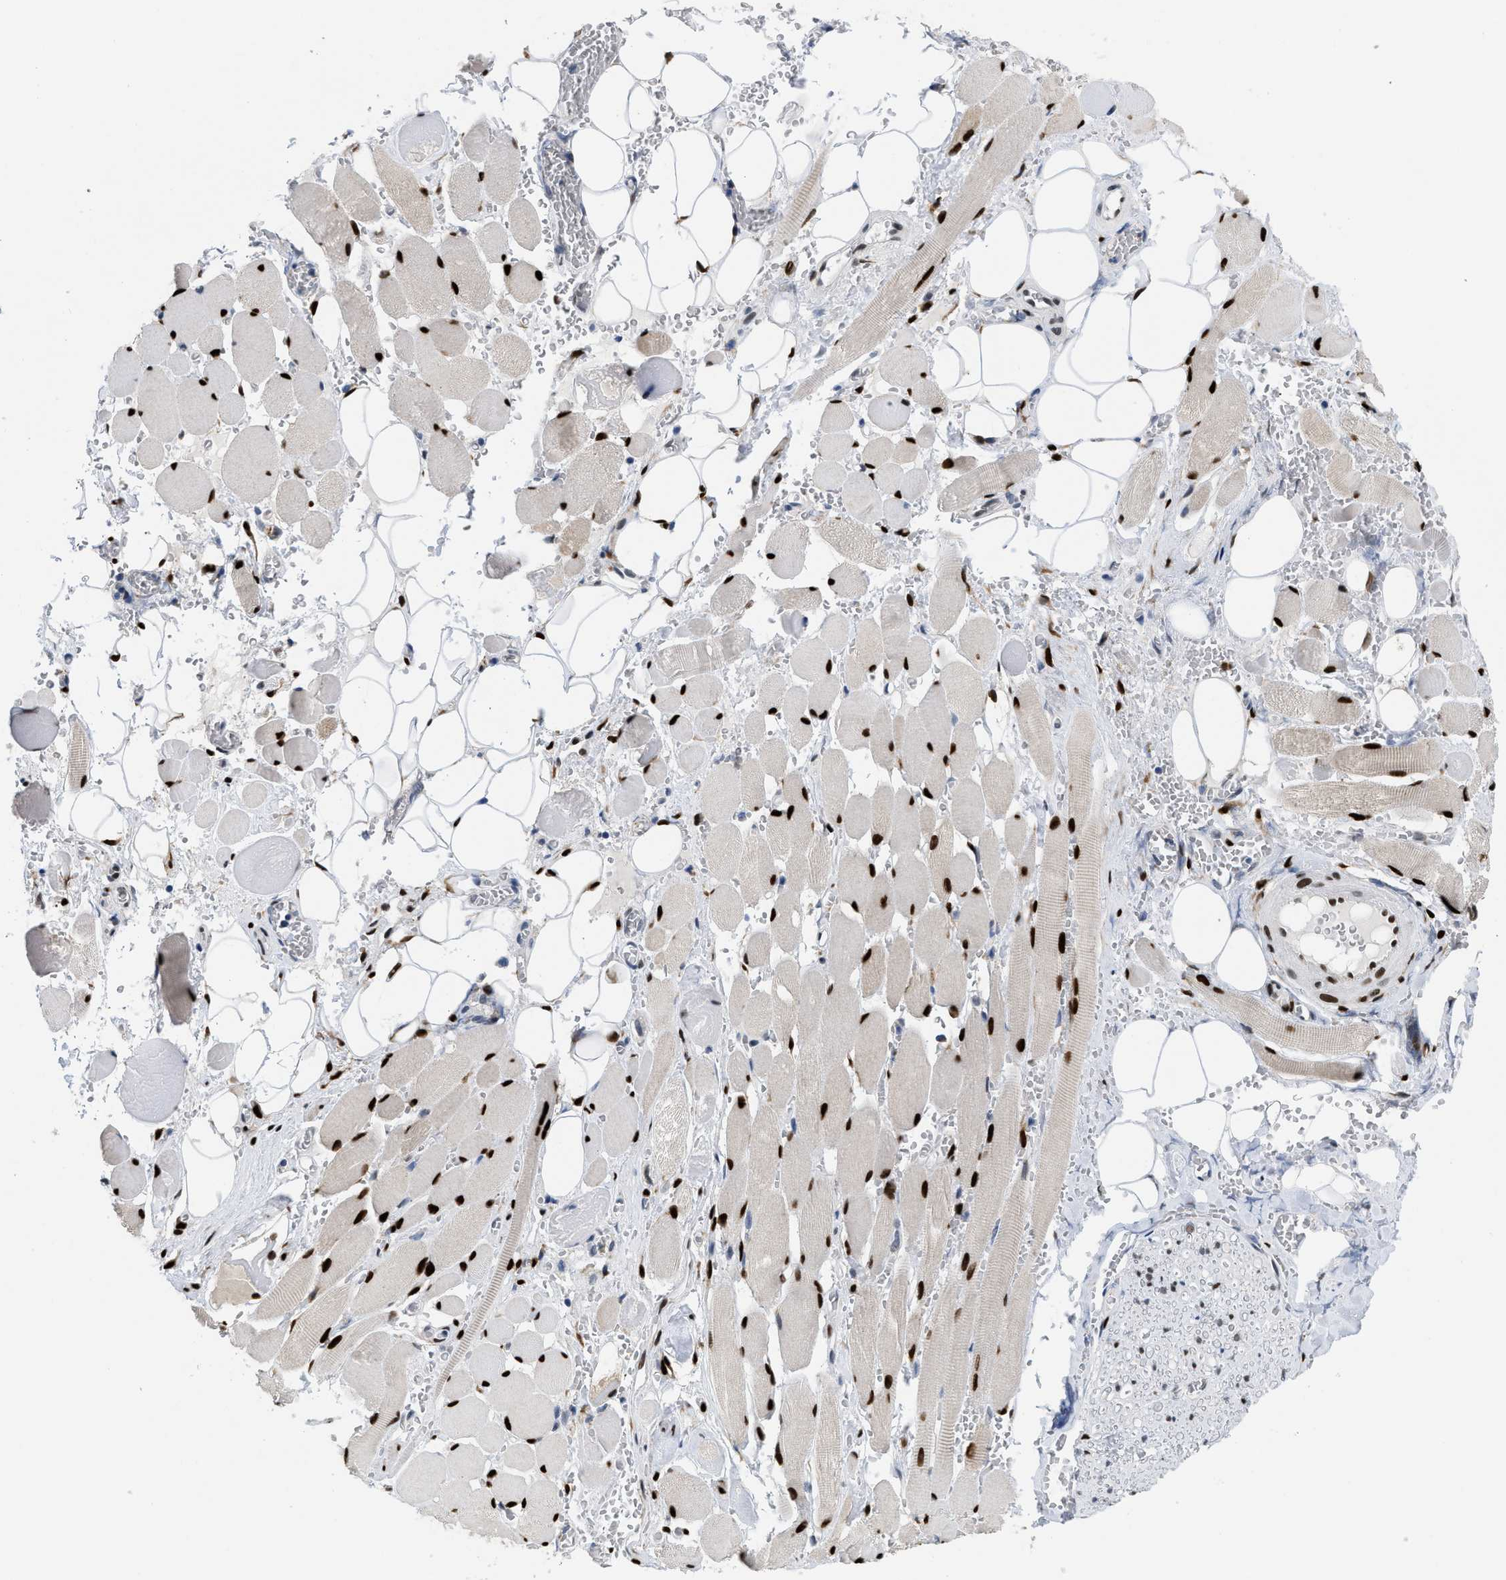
{"staining": {"intensity": "moderate", "quantity": ">75%", "location": "nuclear"}, "tissue": "adipose tissue", "cell_type": "Adipocytes", "image_type": "normal", "snomed": [{"axis": "morphology", "description": "Squamous cell carcinoma, NOS"}, {"axis": "topography", "description": "Oral tissue"}, {"axis": "topography", "description": "Head-Neck"}], "caption": "The histopathology image reveals a brown stain indicating the presence of a protein in the nuclear of adipocytes in adipose tissue. Nuclei are stained in blue.", "gene": "NFIX", "patient": {"sex": "female", "age": 50}}